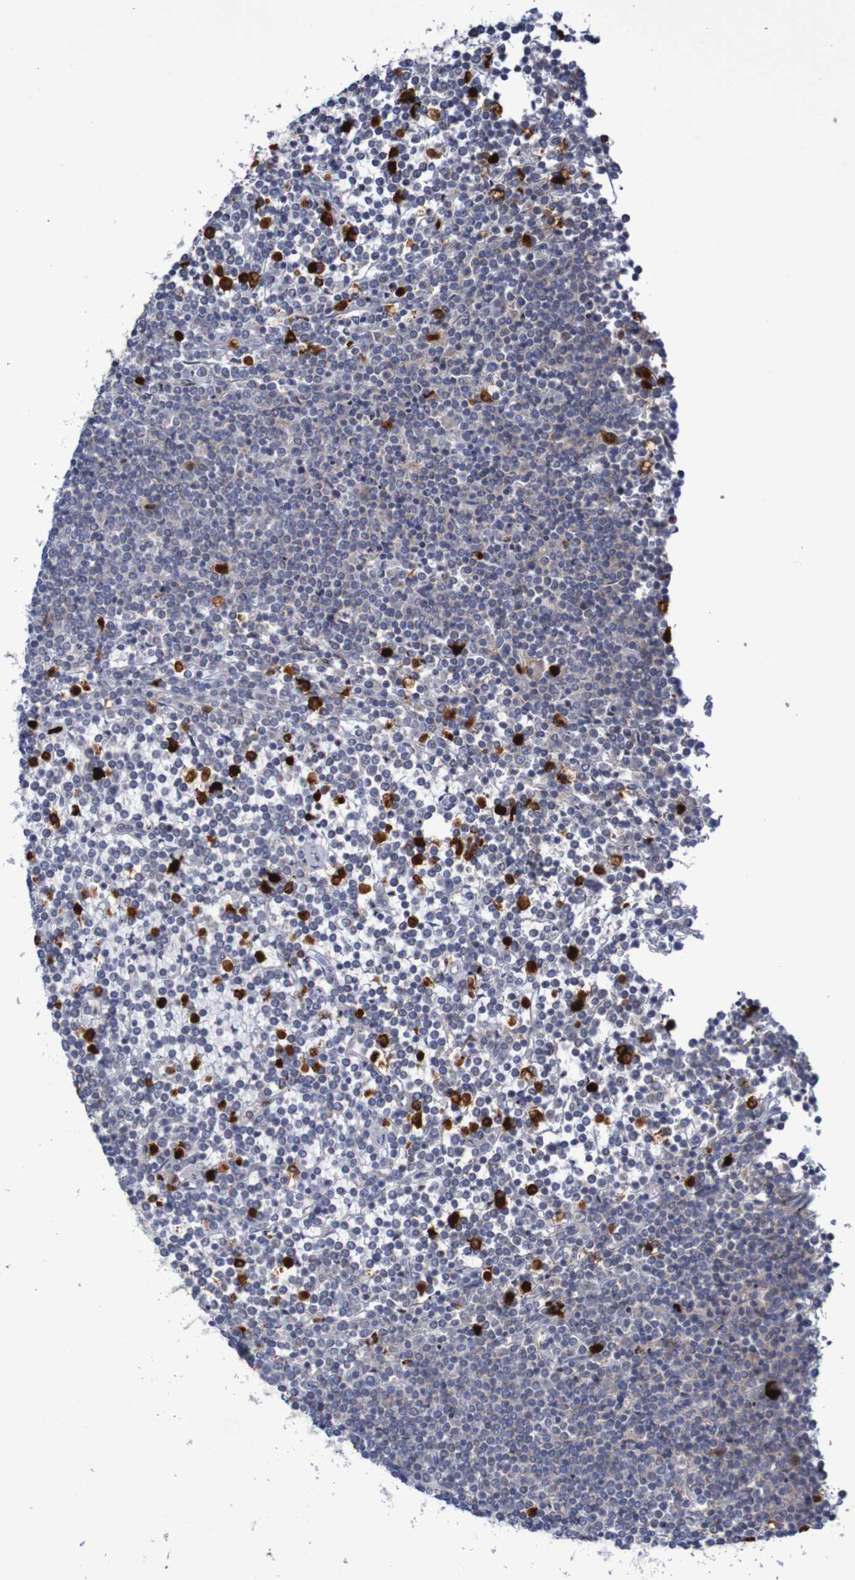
{"staining": {"intensity": "negative", "quantity": "none", "location": "none"}, "tissue": "lymphoma", "cell_type": "Tumor cells", "image_type": "cancer", "snomed": [{"axis": "morphology", "description": "Malignant lymphoma, non-Hodgkin's type, Low grade"}, {"axis": "topography", "description": "Spleen"}], "caption": "The immunohistochemistry photomicrograph has no significant expression in tumor cells of lymphoma tissue.", "gene": "PARP4", "patient": {"sex": "female", "age": 19}}